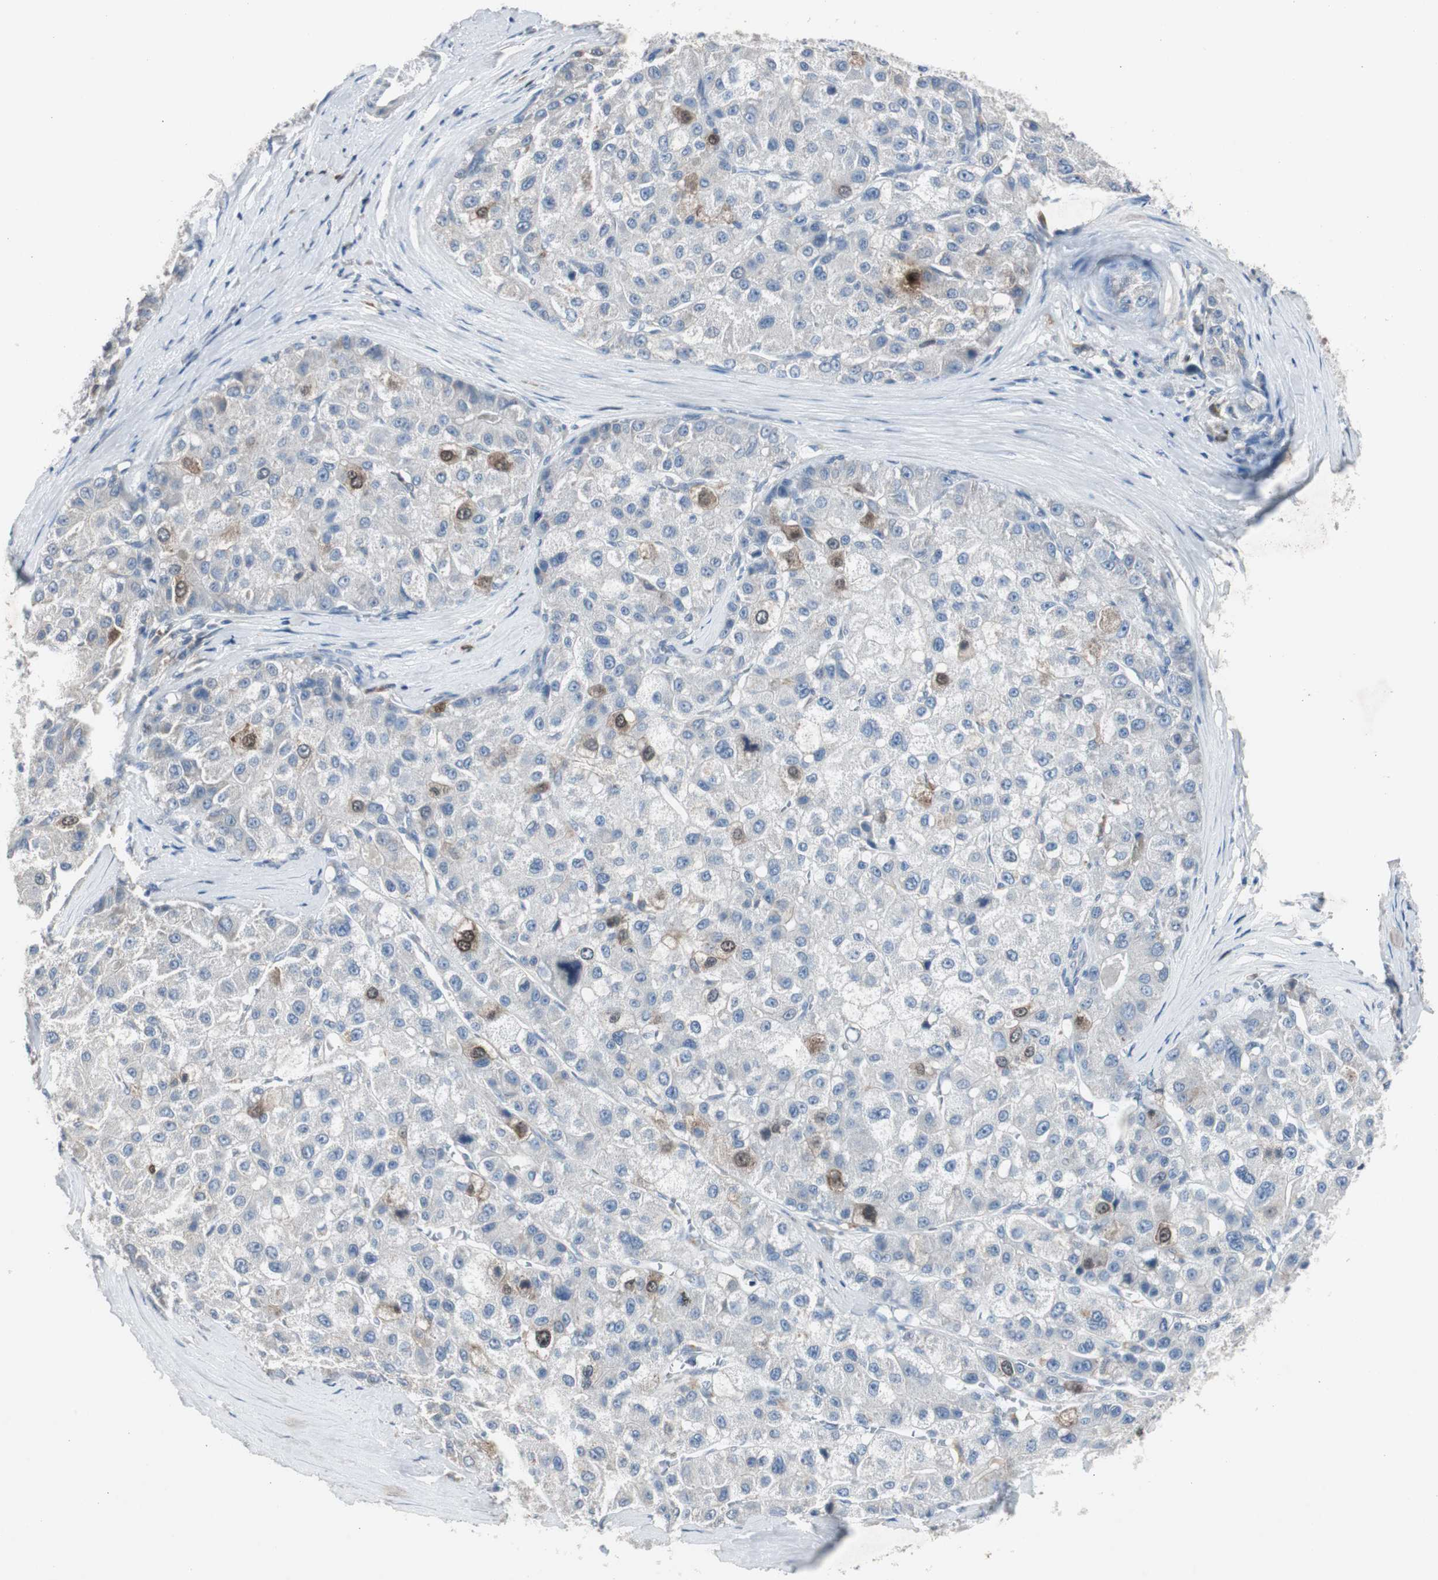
{"staining": {"intensity": "weak", "quantity": "<25%", "location": "cytoplasmic/membranous"}, "tissue": "liver cancer", "cell_type": "Tumor cells", "image_type": "cancer", "snomed": [{"axis": "morphology", "description": "Carcinoma, Hepatocellular, NOS"}, {"axis": "topography", "description": "Liver"}], "caption": "Photomicrograph shows no significant protein positivity in tumor cells of hepatocellular carcinoma (liver).", "gene": "TK1", "patient": {"sex": "male", "age": 80}}